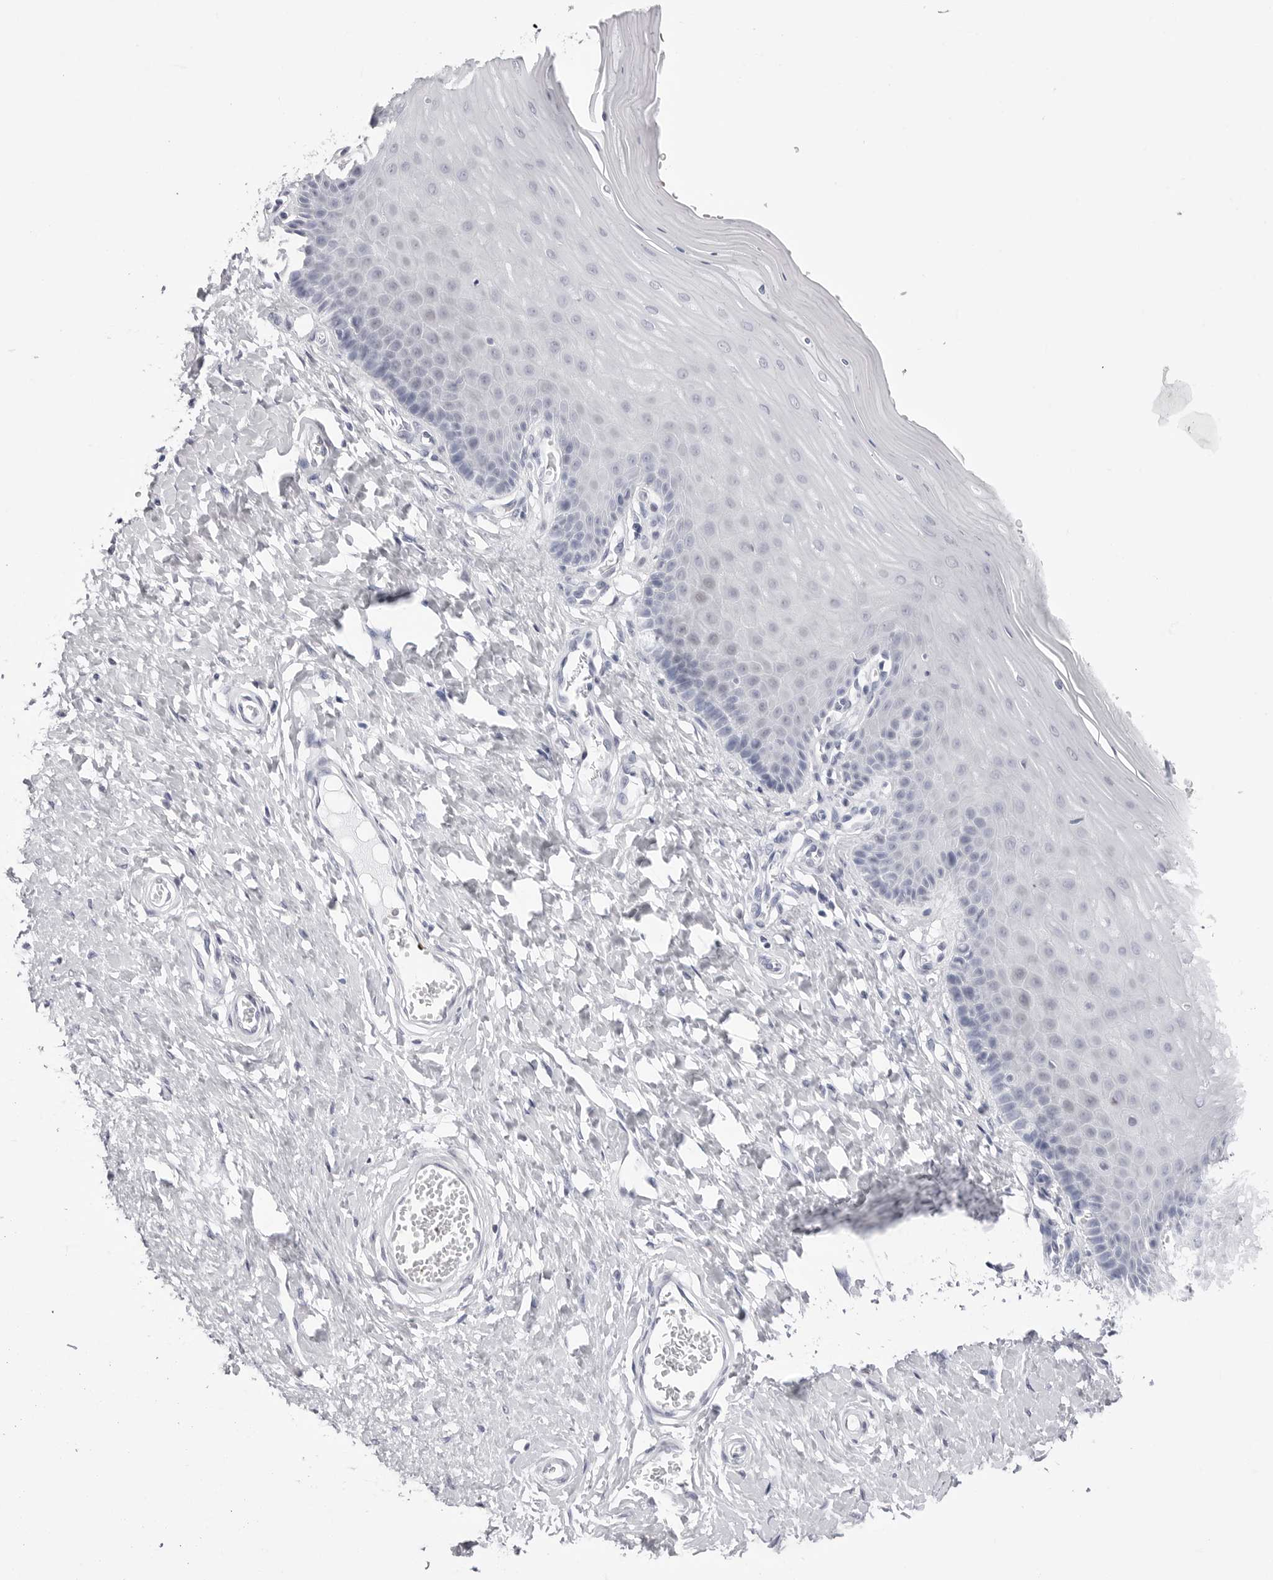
{"staining": {"intensity": "negative", "quantity": "none", "location": "none"}, "tissue": "cervix", "cell_type": "Glandular cells", "image_type": "normal", "snomed": [{"axis": "morphology", "description": "Normal tissue, NOS"}, {"axis": "topography", "description": "Cervix"}], "caption": "Glandular cells show no significant protein expression in unremarkable cervix.", "gene": "TSSK1B", "patient": {"sex": "female", "age": 55}}